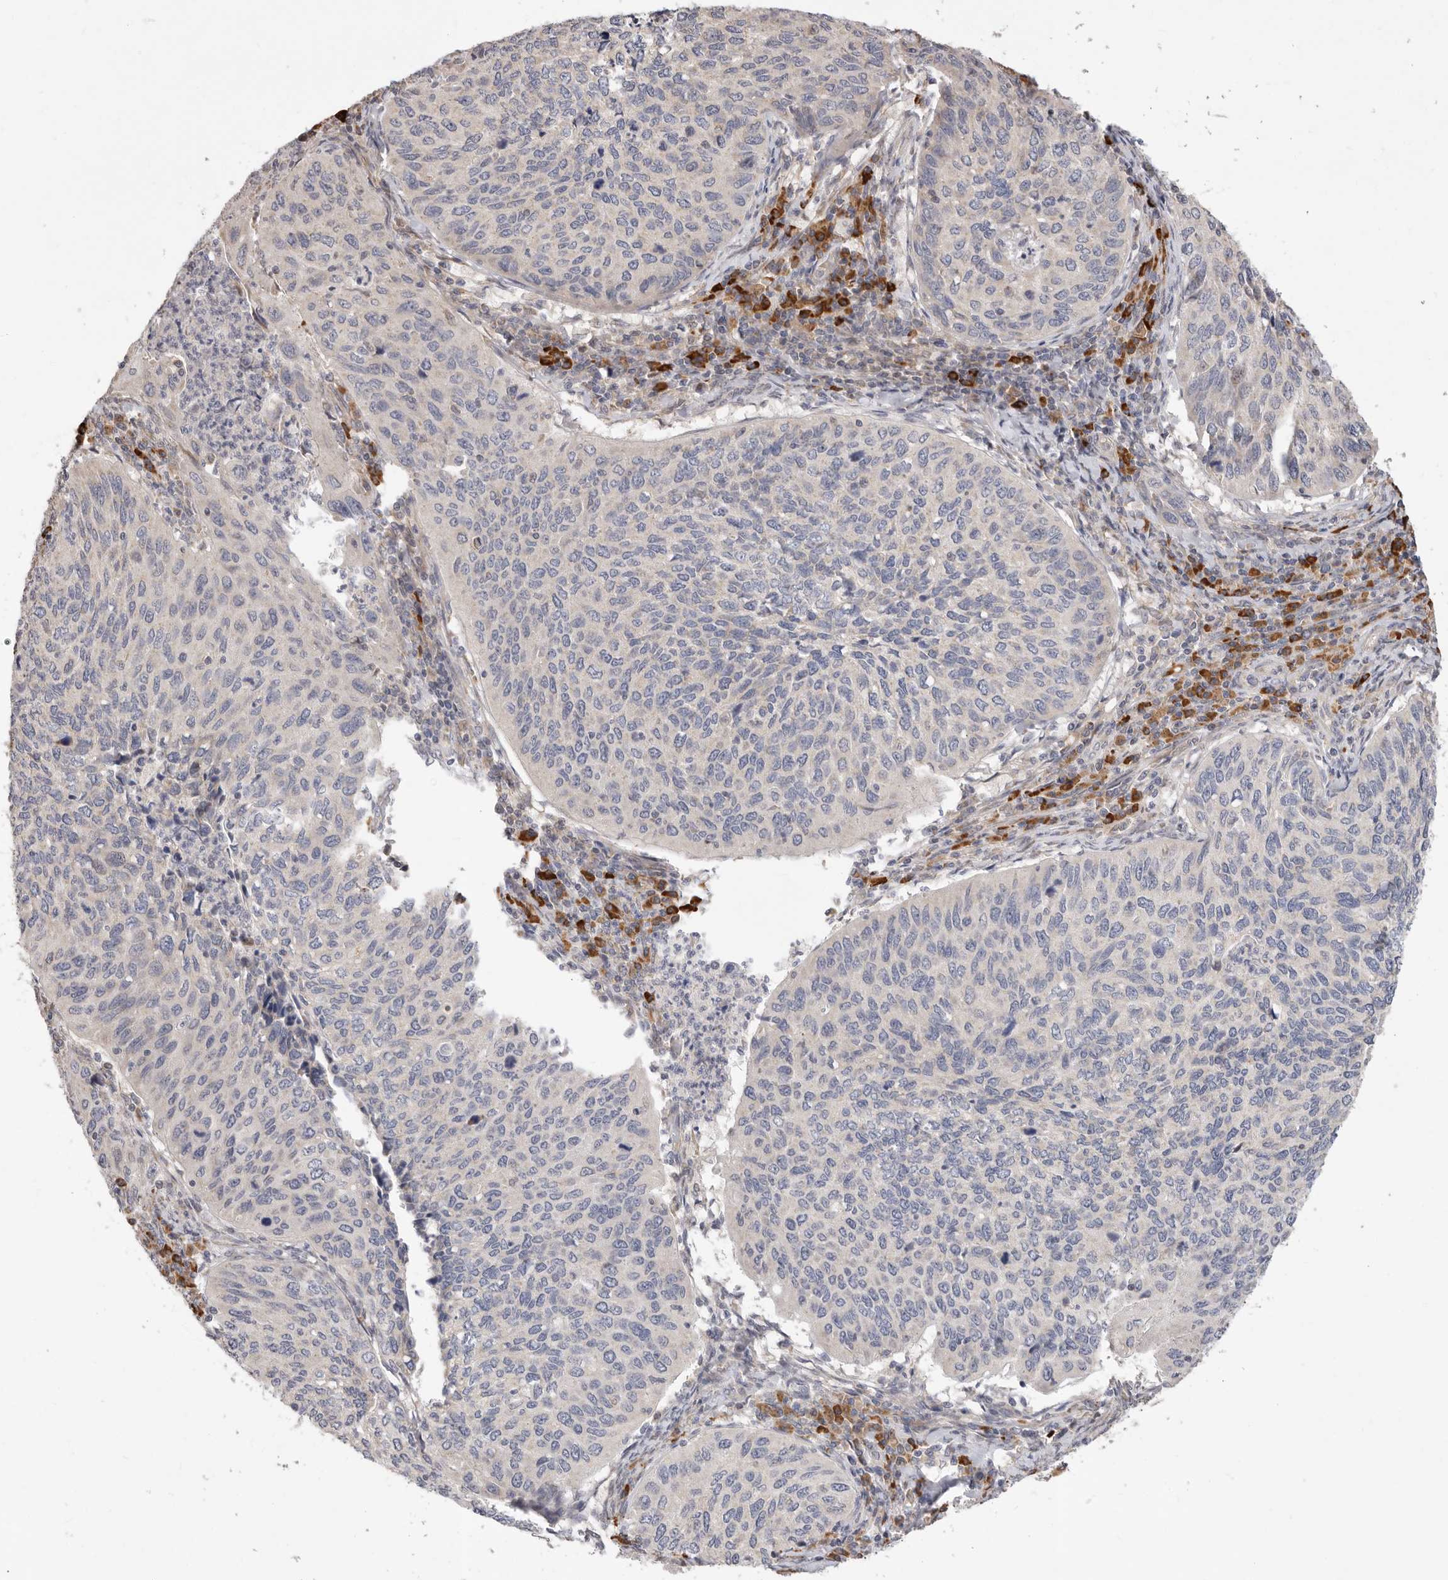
{"staining": {"intensity": "negative", "quantity": "none", "location": "none"}, "tissue": "cervical cancer", "cell_type": "Tumor cells", "image_type": "cancer", "snomed": [{"axis": "morphology", "description": "Squamous cell carcinoma, NOS"}, {"axis": "topography", "description": "Cervix"}], "caption": "This is an IHC photomicrograph of cervical squamous cell carcinoma. There is no expression in tumor cells.", "gene": "USH1C", "patient": {"sex": "female", "age": 38}}